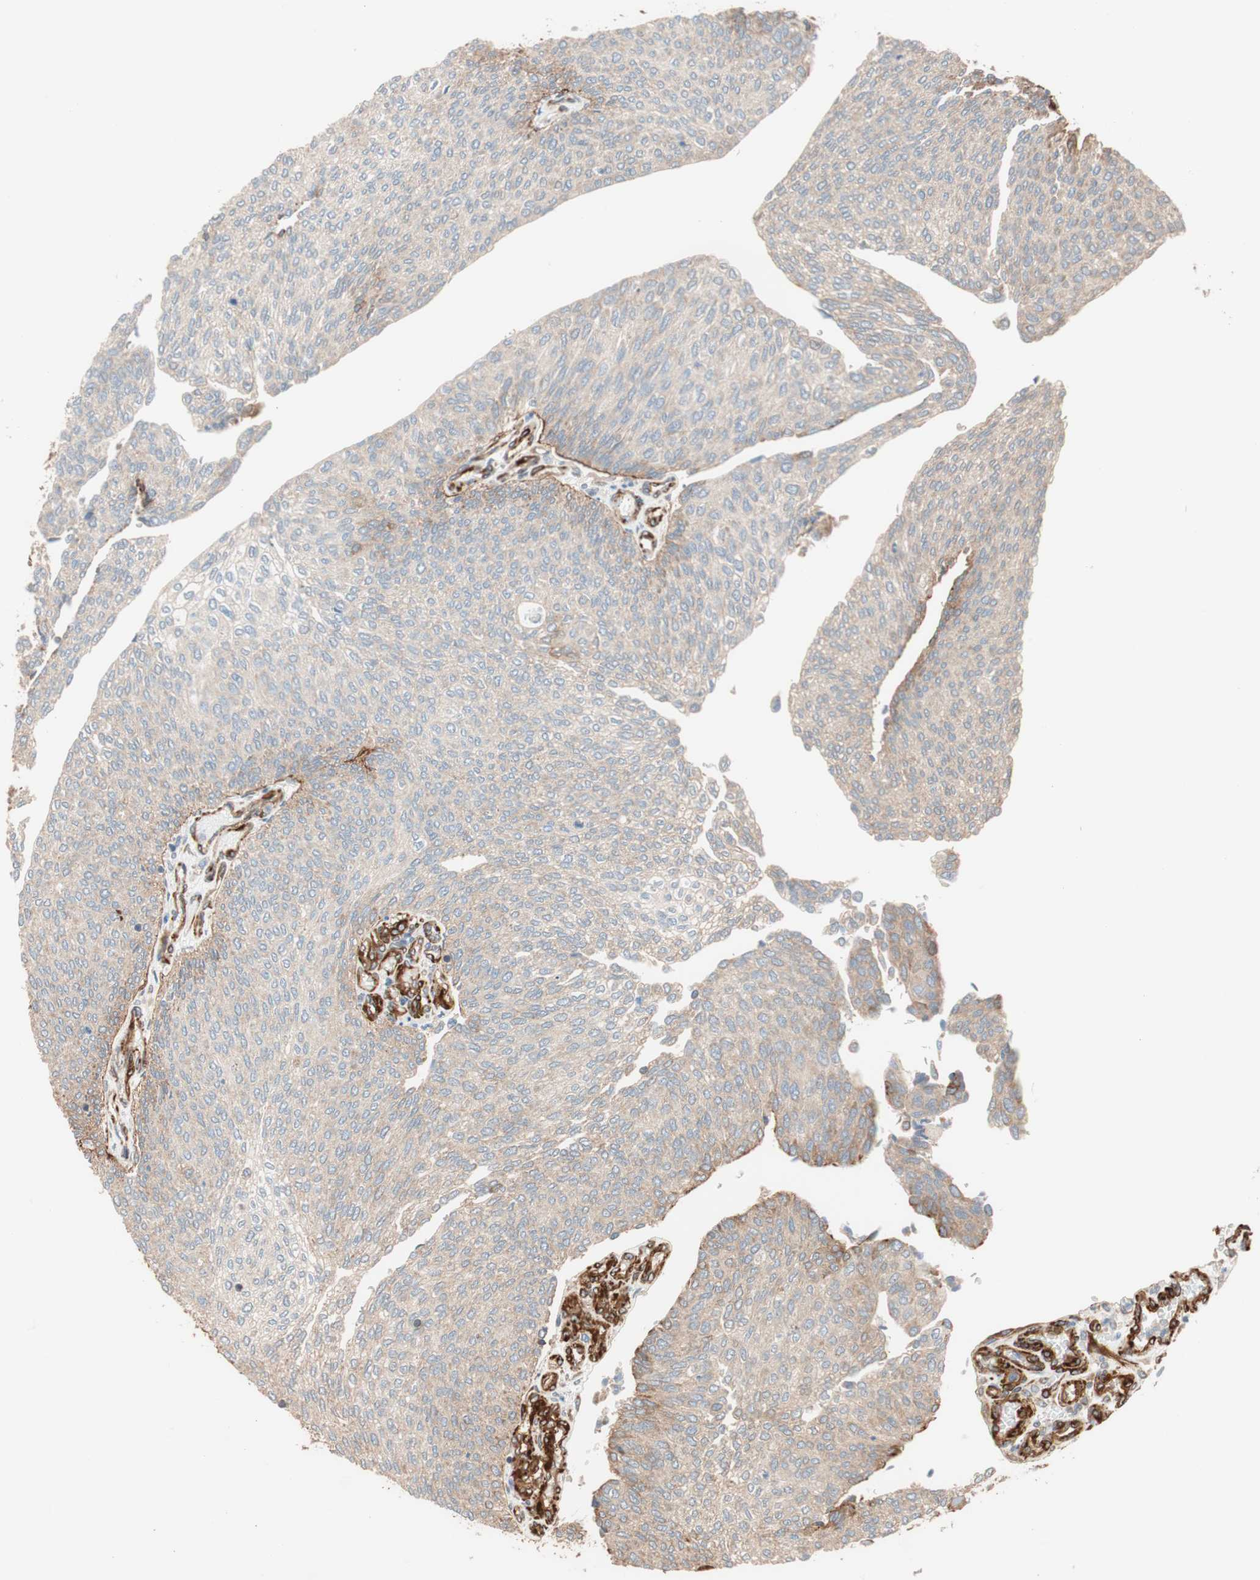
{"staining": {"intensity": "moderate", "quantity": ">75%", "location": "cytoplasmic/membranous"}, "tissue": "urothelial cancer", "cell_type": "Tumor cells", "image_type": "cancer", "snomed": [{"axis": "morphology", "description": "Urothelial carcinoma, Low grade"}, {"axis": "topography", "description": "Urinary bladder"}], "caption": "Immunohistochemistry of urothelial carcinoma (low-grade) shows medium levels of moderate cytoplasmic/membranous positivity in approximately >75% of tumor cells. (brown staining indicates protein expression, while blue staining denotes nuclei).", "gene": "GPSM2", "patient": {"sex": "female", "age": 79}}